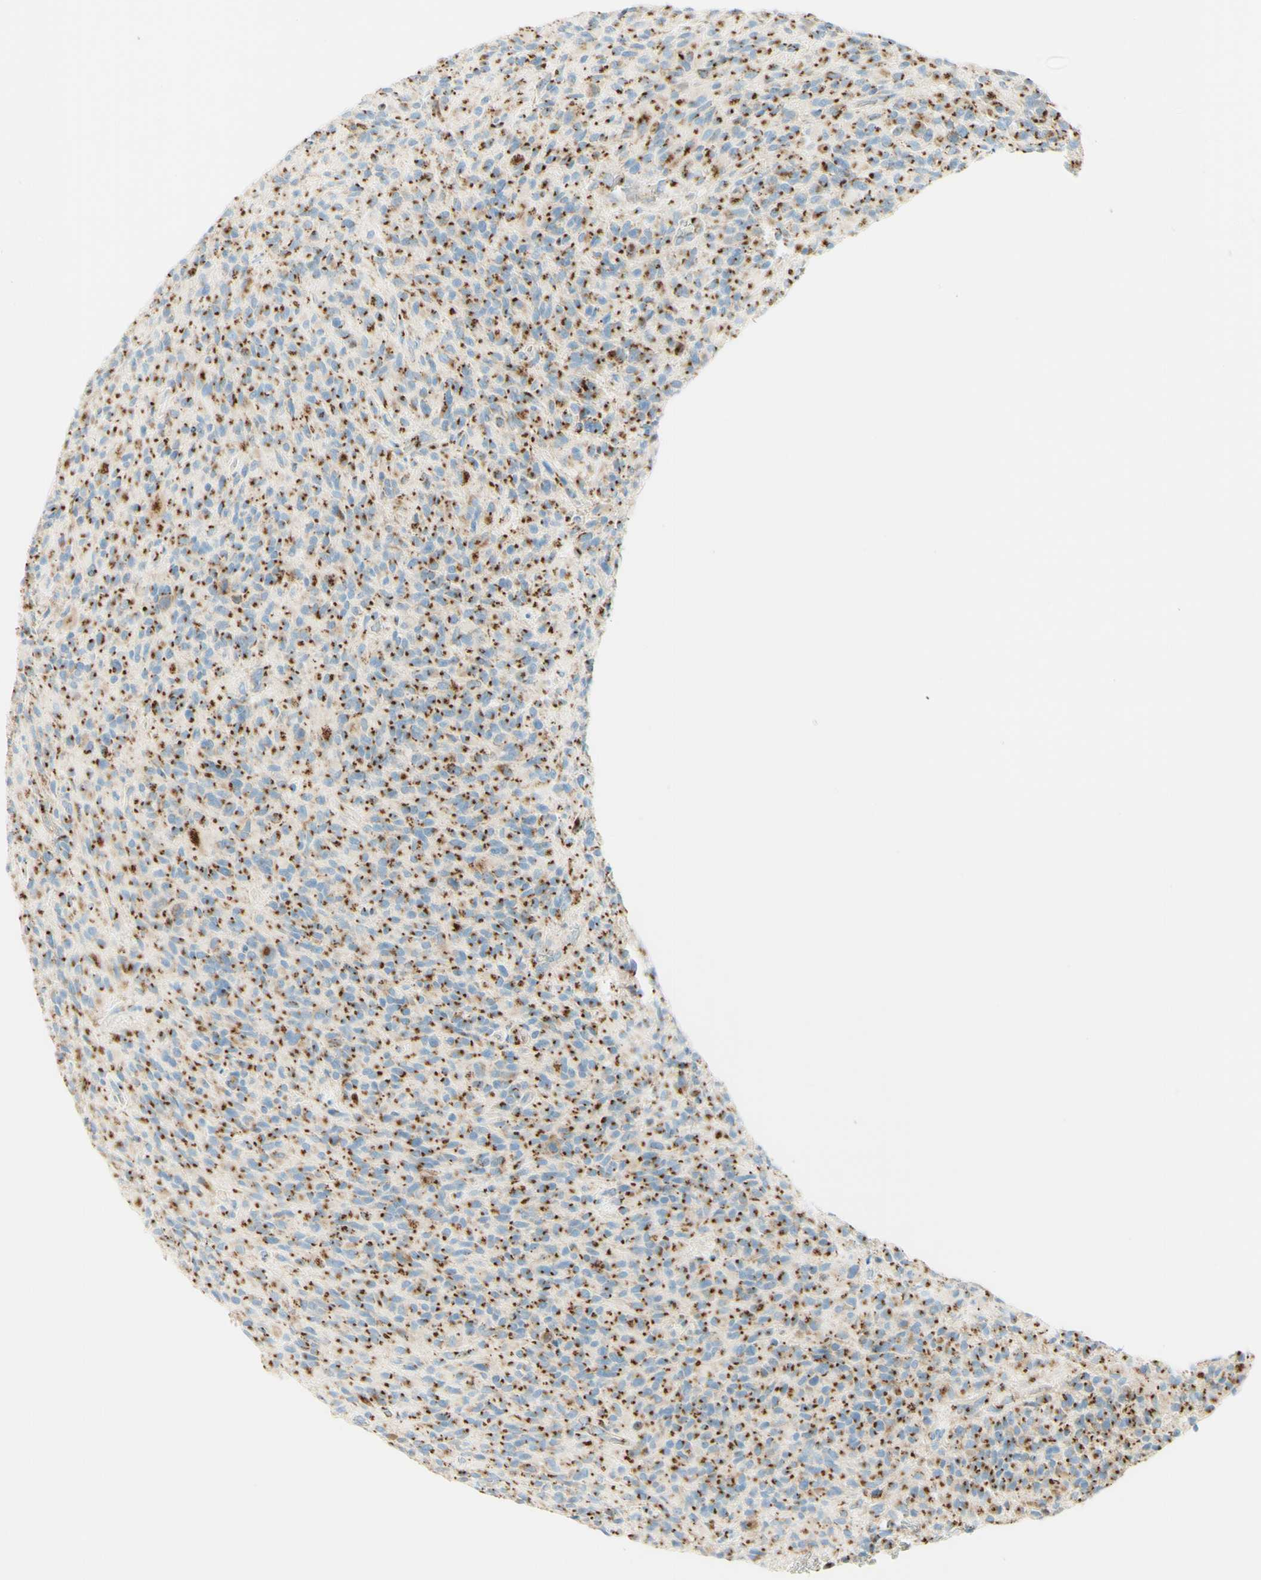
{"staining": {"intensity": "strong", "quantity": ">75%", "location": "cytoplasmic/membranous"}, "tissue": "glioma", "cell_type": "Tumor cells", "image_type": "cancer", "snomed": [{"axis": "morphology", "description": "Glioma, malignant, High grade"}, {"axis": "topography", "description": "Brain"}], "caption": "DAB immunohistochemical staining of malignant high-grade glioma shows strong cytoplasmic/membranous protein positivity in approximately >75% of tumor cells.", "gene": "GOLGB1", "patient": {"sex": "male", "age": 71}}